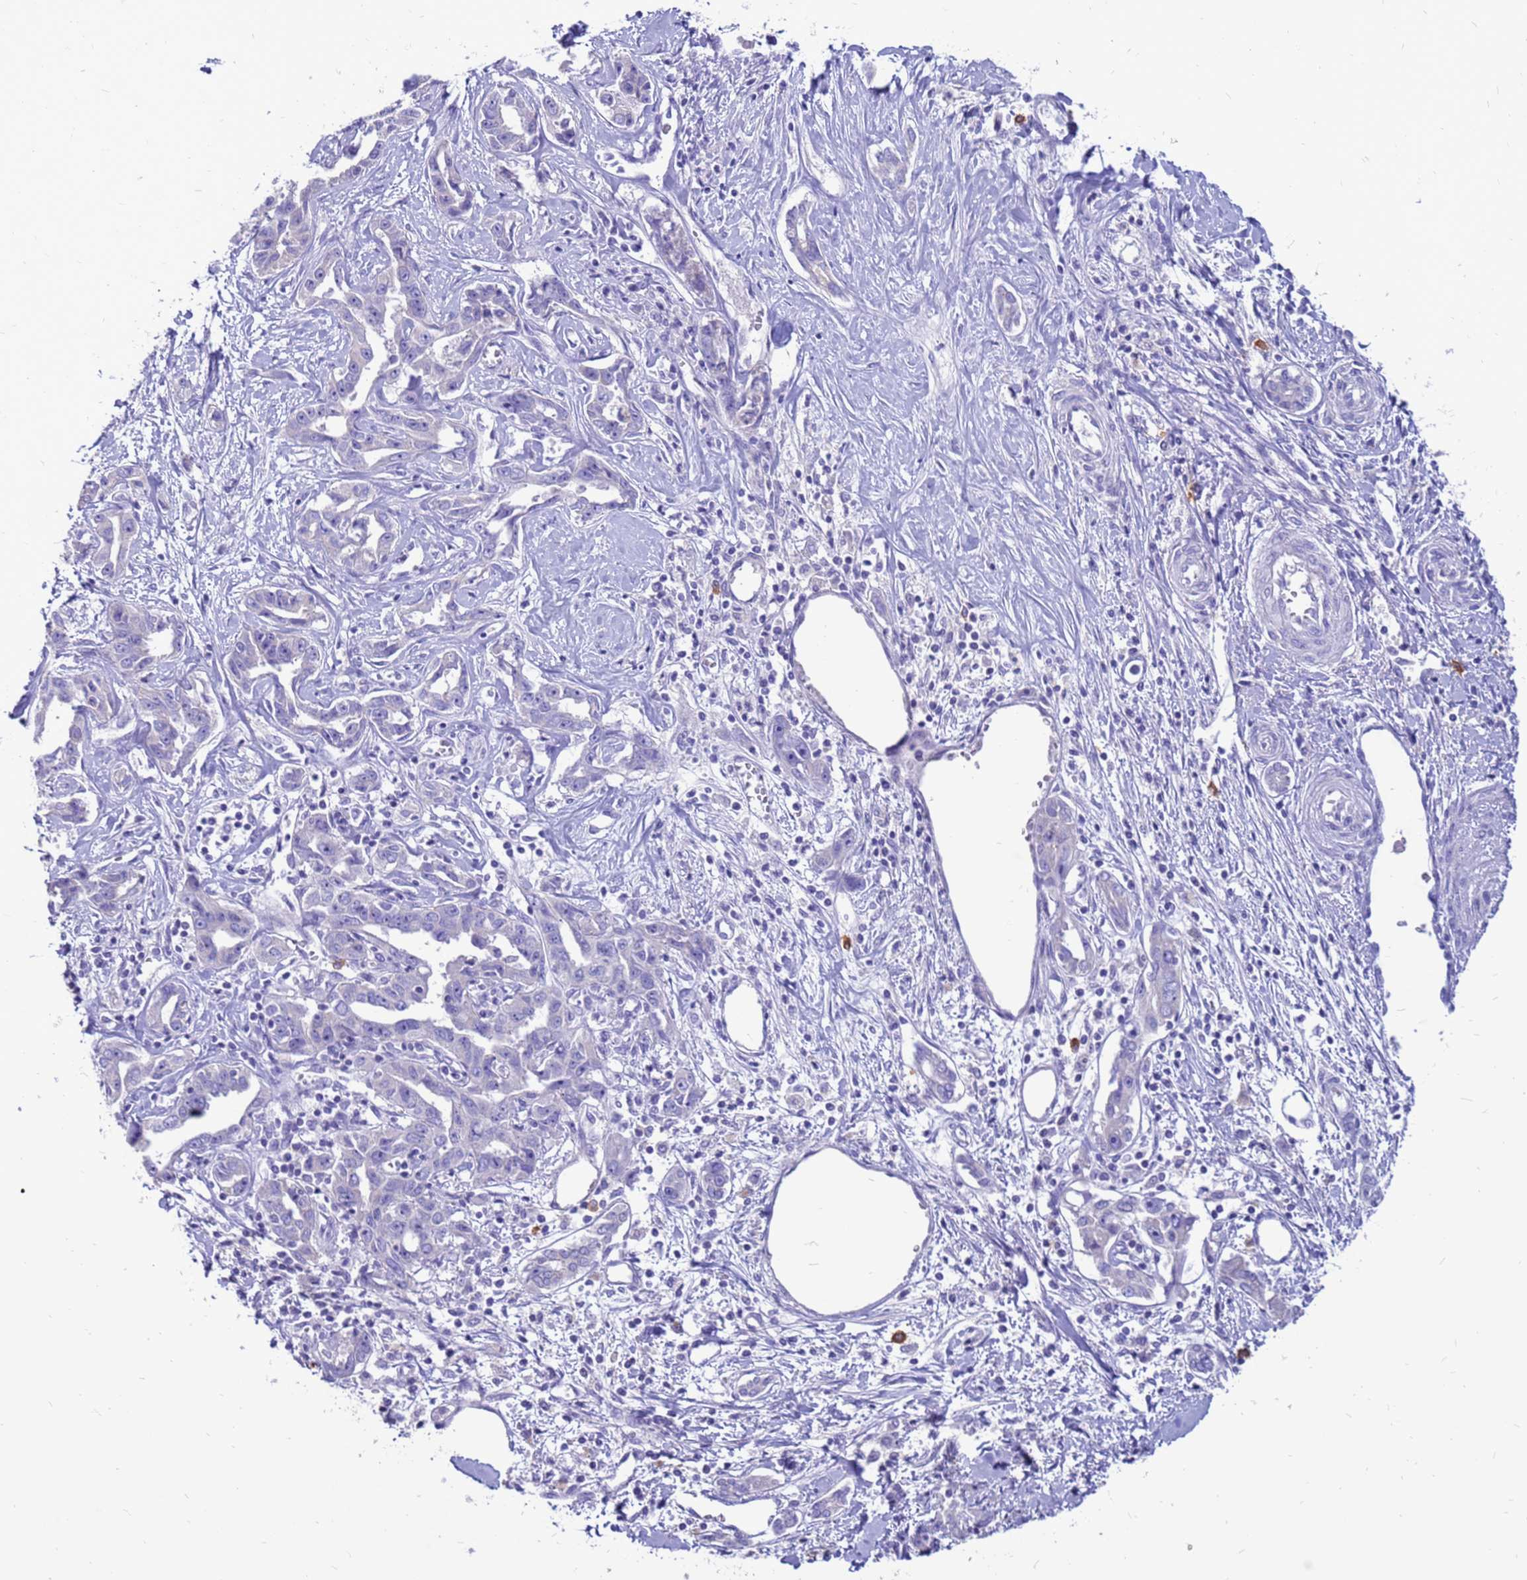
{"staining": {"intensity": "negative", "quantity": "none", "location": "none"}, "tissue": "liver cancer", "cell_type": "Tumor cells", "image_type": "cancer", "snomed": [{"axis": "morphology", "description": "Cholangiocarcinoma"}, {"axis": "topography", "description": "Liver"}], "caption": "Cholangiocarcinoma (liver) was stained to show a protein in brown. There is no significant expression in tumor cells.", "gene": "PDE10A", "patient": {"sex": "male", "age": 59}}